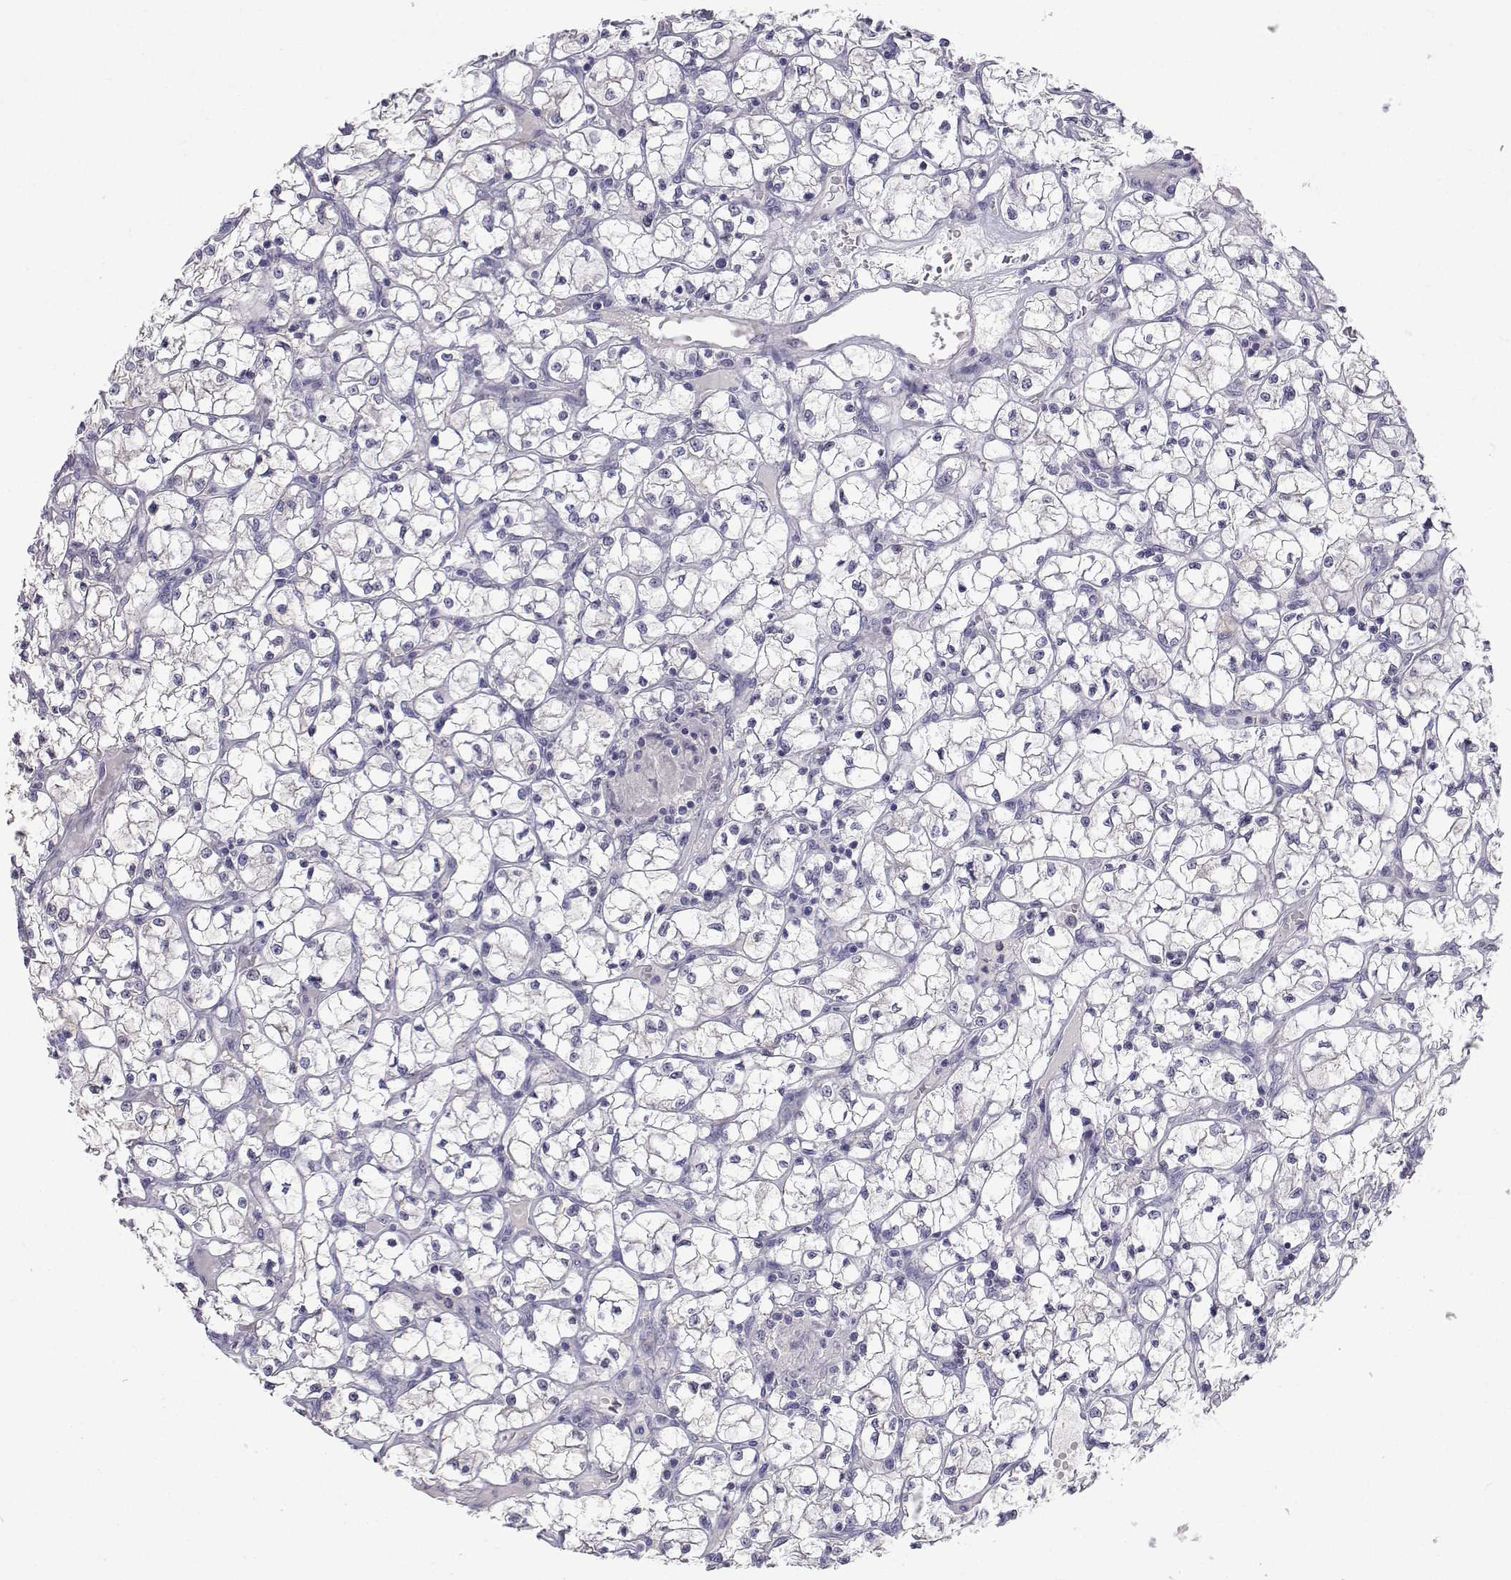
{"staining": {"intensity": "negative", "quantity": "none", "location": "none"}, "tissue": "renal cancer", "cell_type": "Tumor cells", "image_type": "cancer", "snomed": [{"axis": "morphology", "description": "Adenocarcinoma, NOS"}, {"axis": "topography", "description": "Kidney"}], "caption": "There is no significant expression in tumor cells of adenocarcinoma (renal).", "gene": "SLC6A3", "patient": {"sex": "female", "age": 64}}